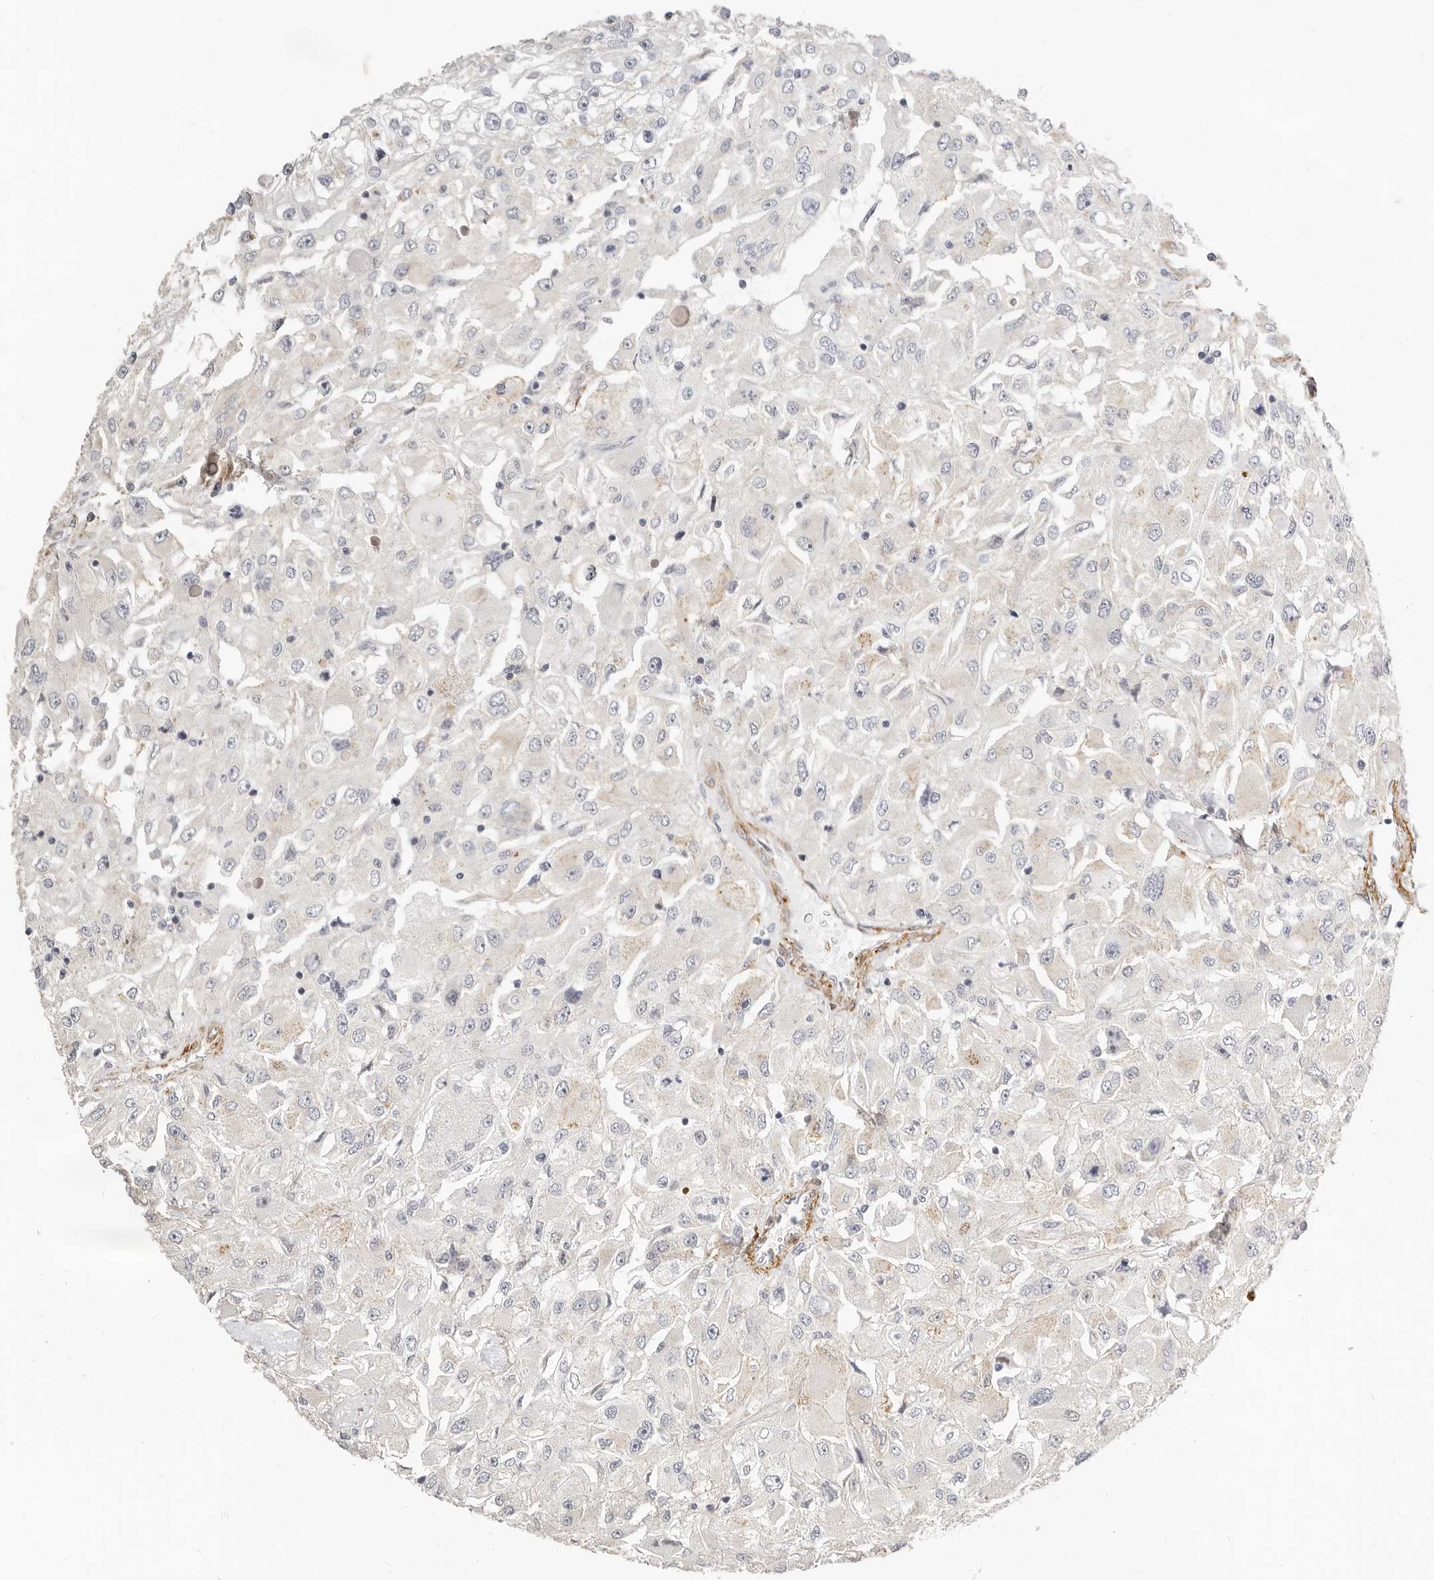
{"staining": {"intensity": "weak", "quantity": "<25%", "location": "cytoplasmic/membranous"}, "tissue": "renal cancer", "cell_type": "Tumor cells", "image_type": "cancer", "snomed": [{"axis": "morphology", "description": "Adenocarcinoma, NOS"}, {"axis": "topography", "description": "Kidney"}], "caption": "The IHC photomicrograph has no significant expression in tumor cells of renal adenocarcinoma tissue.", "gene": "RABAC1", "patient": {"sex": "female", "age": 52}}